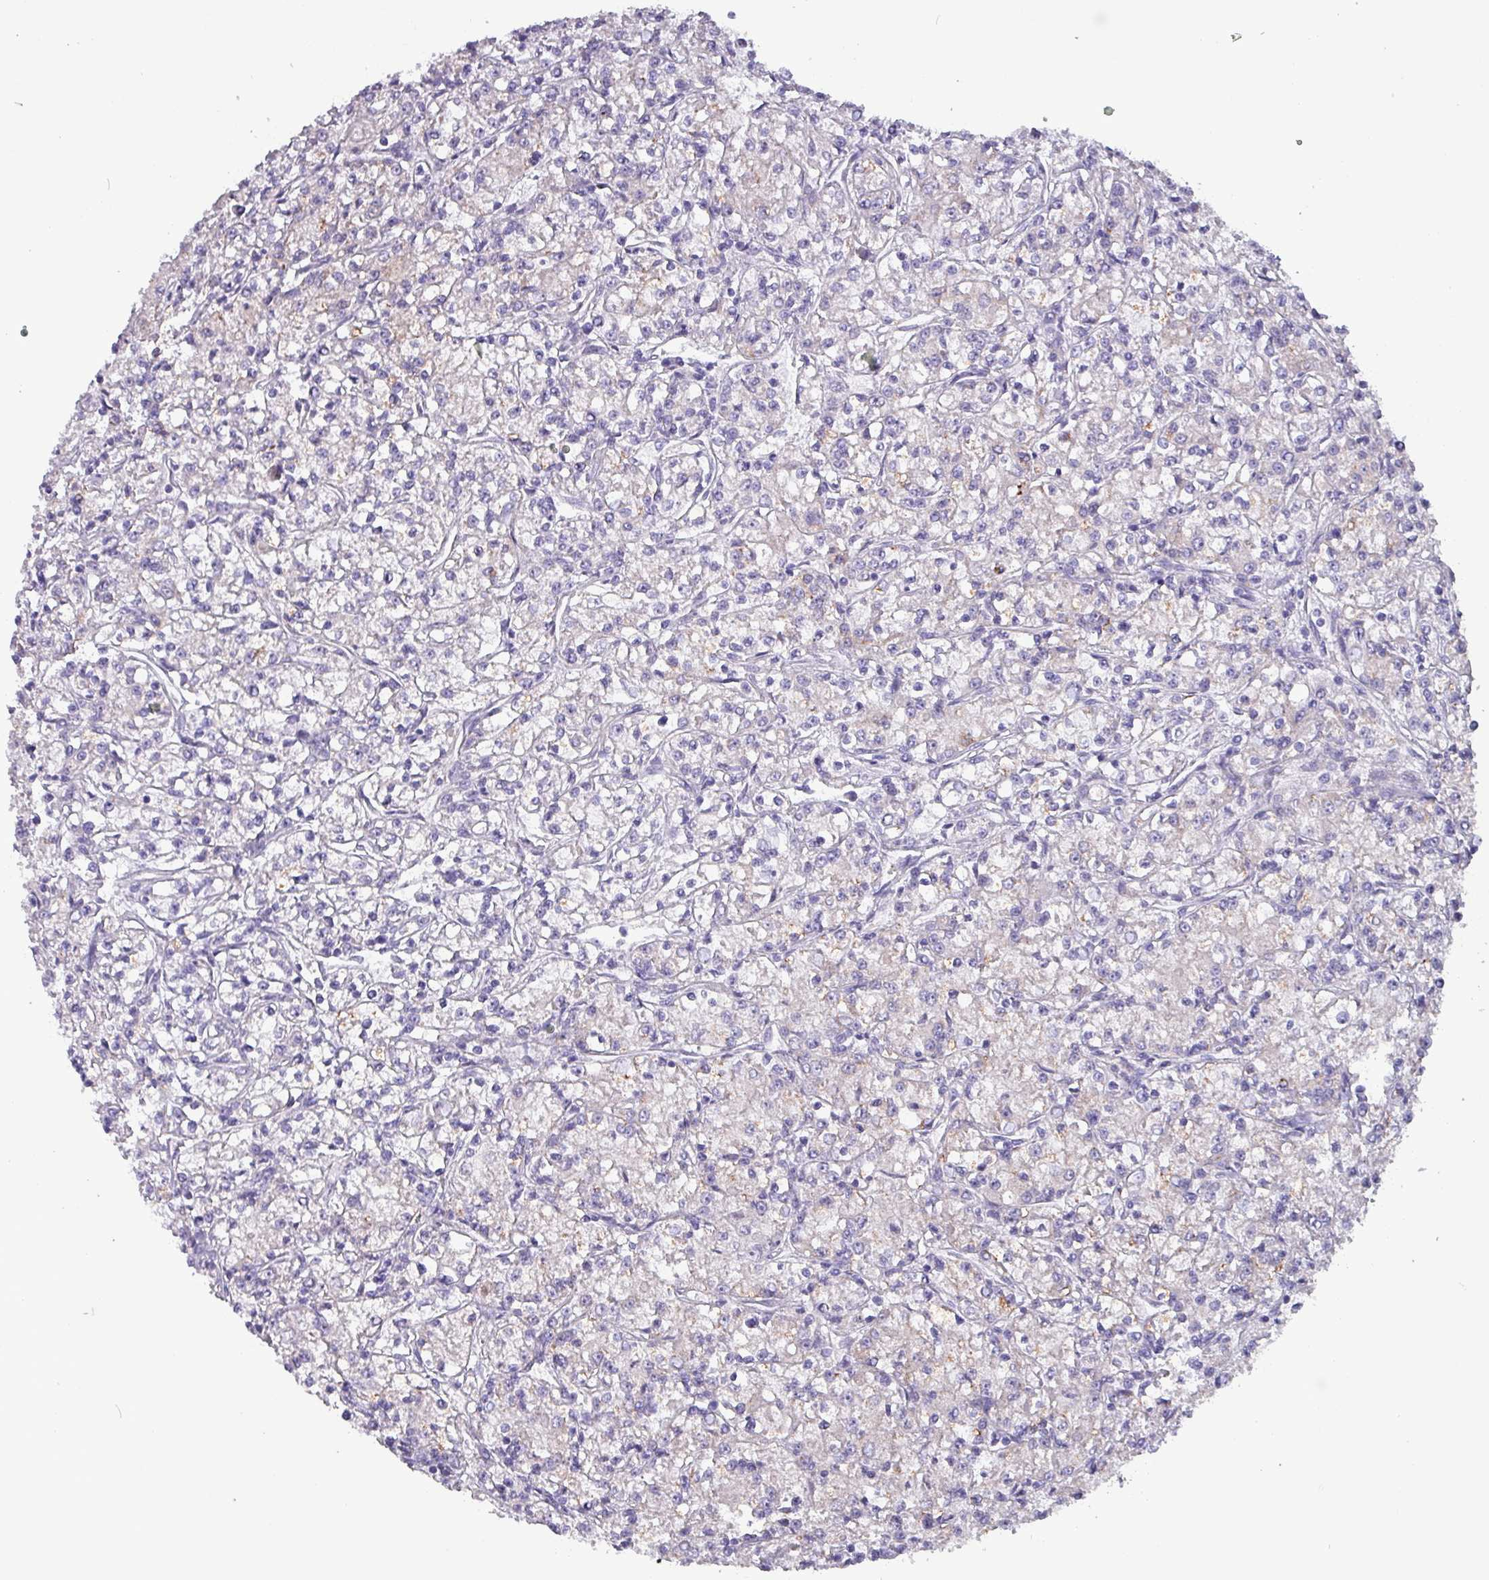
{"staining": {"intensity": "negative", "quantity": "none", "location": "none"}, "tissue": "renal cancer", "cell_type": "Tumor cells", "image_type": "cancer", "snomed": [{"axis": "morphology", "description": "Adenocarcinoma, NOS"}, {"axis": "topography", "description": "Kidney"}], "caption": "Renal cancer was stained to show a protein in brown. There is no significant positivity in tumor cells. The staining is performed using DAB brown chromogen with nuclei counter-stained in using hematoxylin.", "gene": "HSD3B7", "patient": {"sex": "female", "age": 59}}